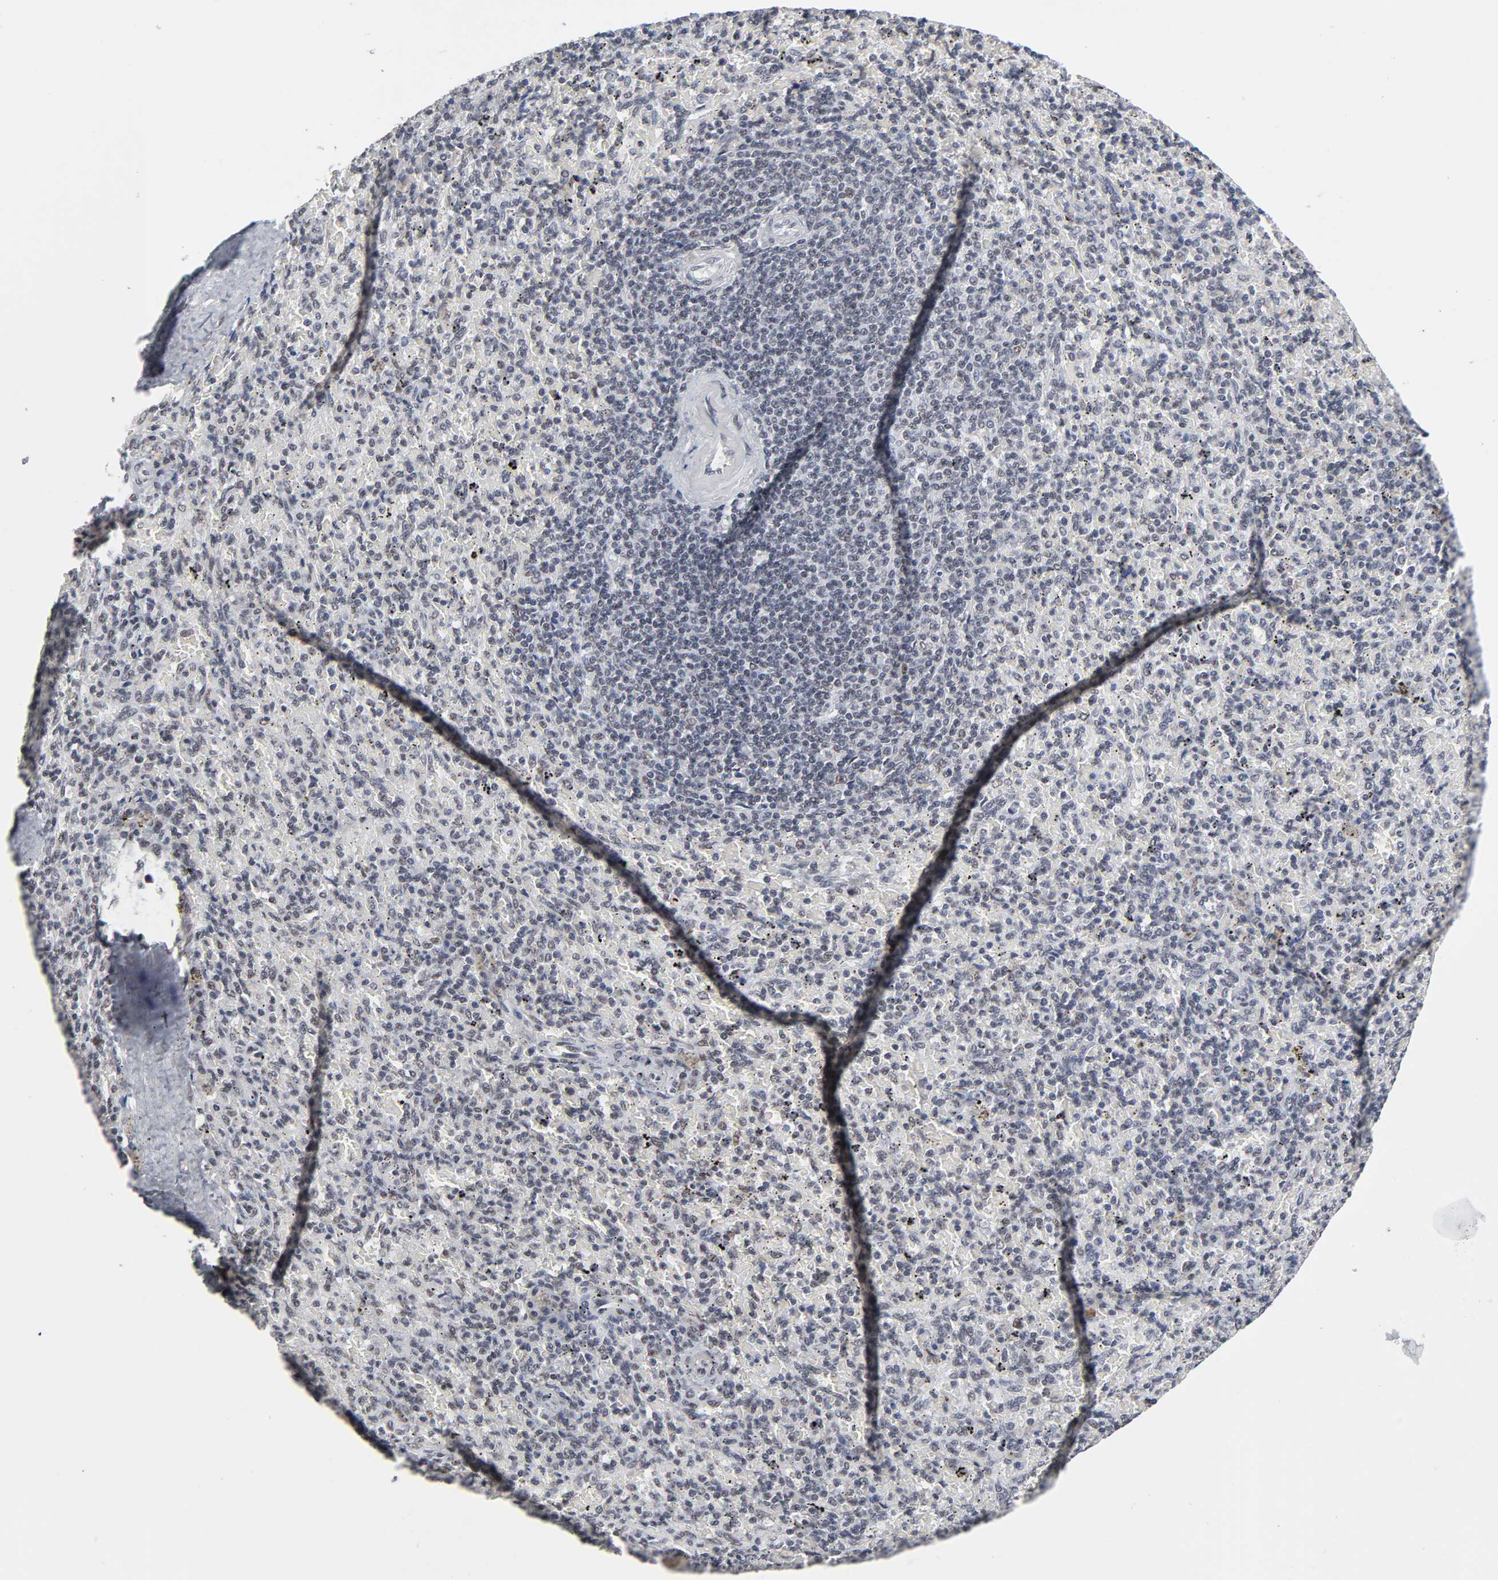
{"staining": {"intensity": "weak", "quantity": "25%-75%", "location": "nuclear"}, "tissue": "spleen", "cell_type": "Cells in red pulp", "image_type": "normal", "snomed": [{"axis": "morphology", "description": "Normal tissue, NOS"}, {"axis": "topography", "description": "Spleen"}], "caption": "Immunohistochemical staining of unremarkable spleen exhibits low levels of weak nuclear staining in approximately 25%-75% of cells in red pulp.", "gene": "TRIM33", "patient": {"sex": "female", "age": 43}}